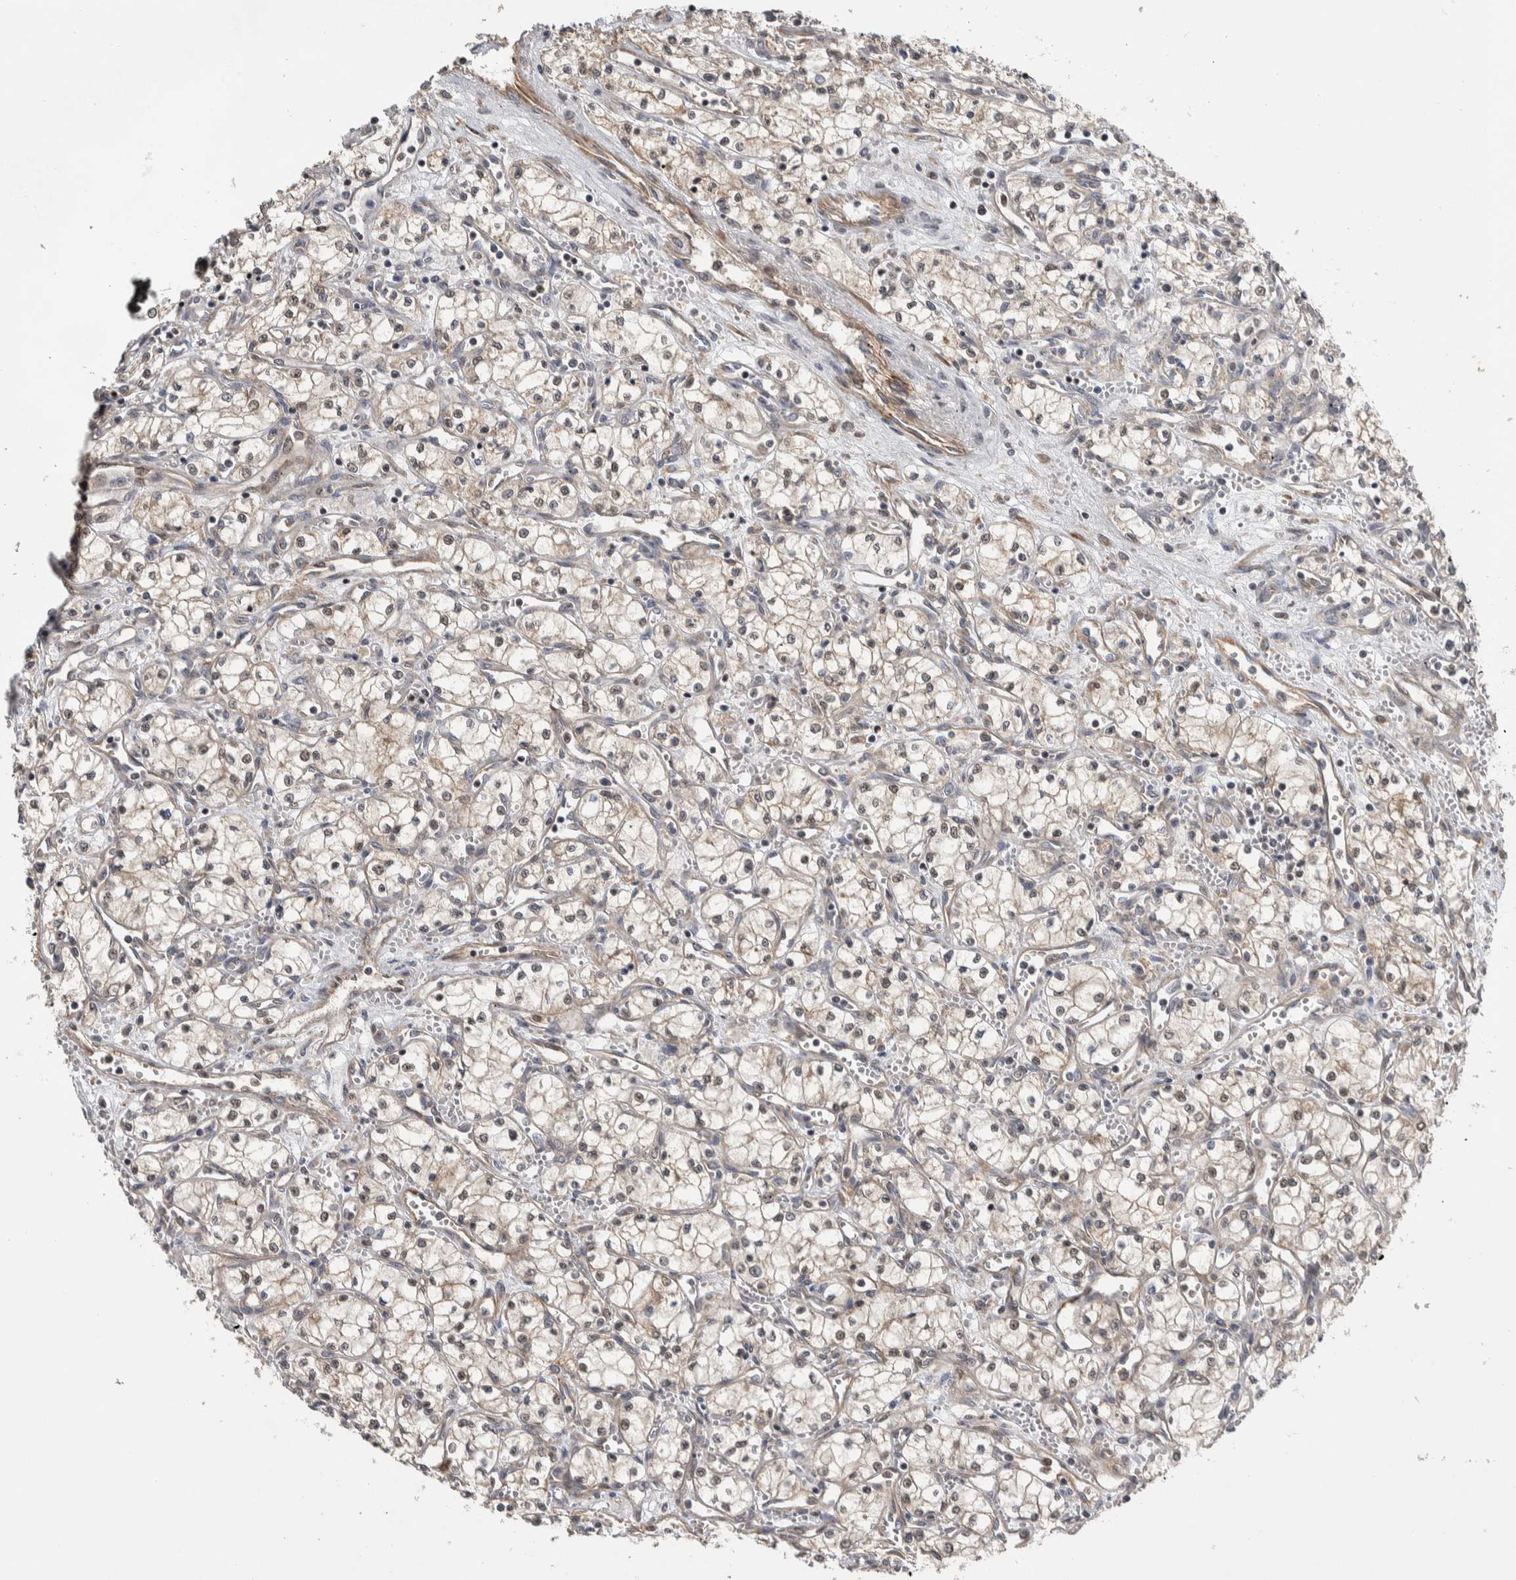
{"staining": {"intensity": "weak", "quantity": "<25%", "location": "cytoplasmic/membranous,nuclear"}, "tissue": "renal cancer", "cell_type": "Tumor cells", "image_type": "cancer", "snomed": [{"axis": "morphology", "description": "Adenocarcinoma, NOS"}, {"axis": "topography", "description": "Kidney"}], "caption": "The photomicrograph shows no staining of tumor cells in renal cancer. Brightfield microscopy of immunohistochemistry stained with DAB (3,3'-diaminobenzidine) (brown) and hematoxylin (blue), captured at high magnification.", "gene": "PRDM4", "patient": {"sex": "male", "age": 59}}